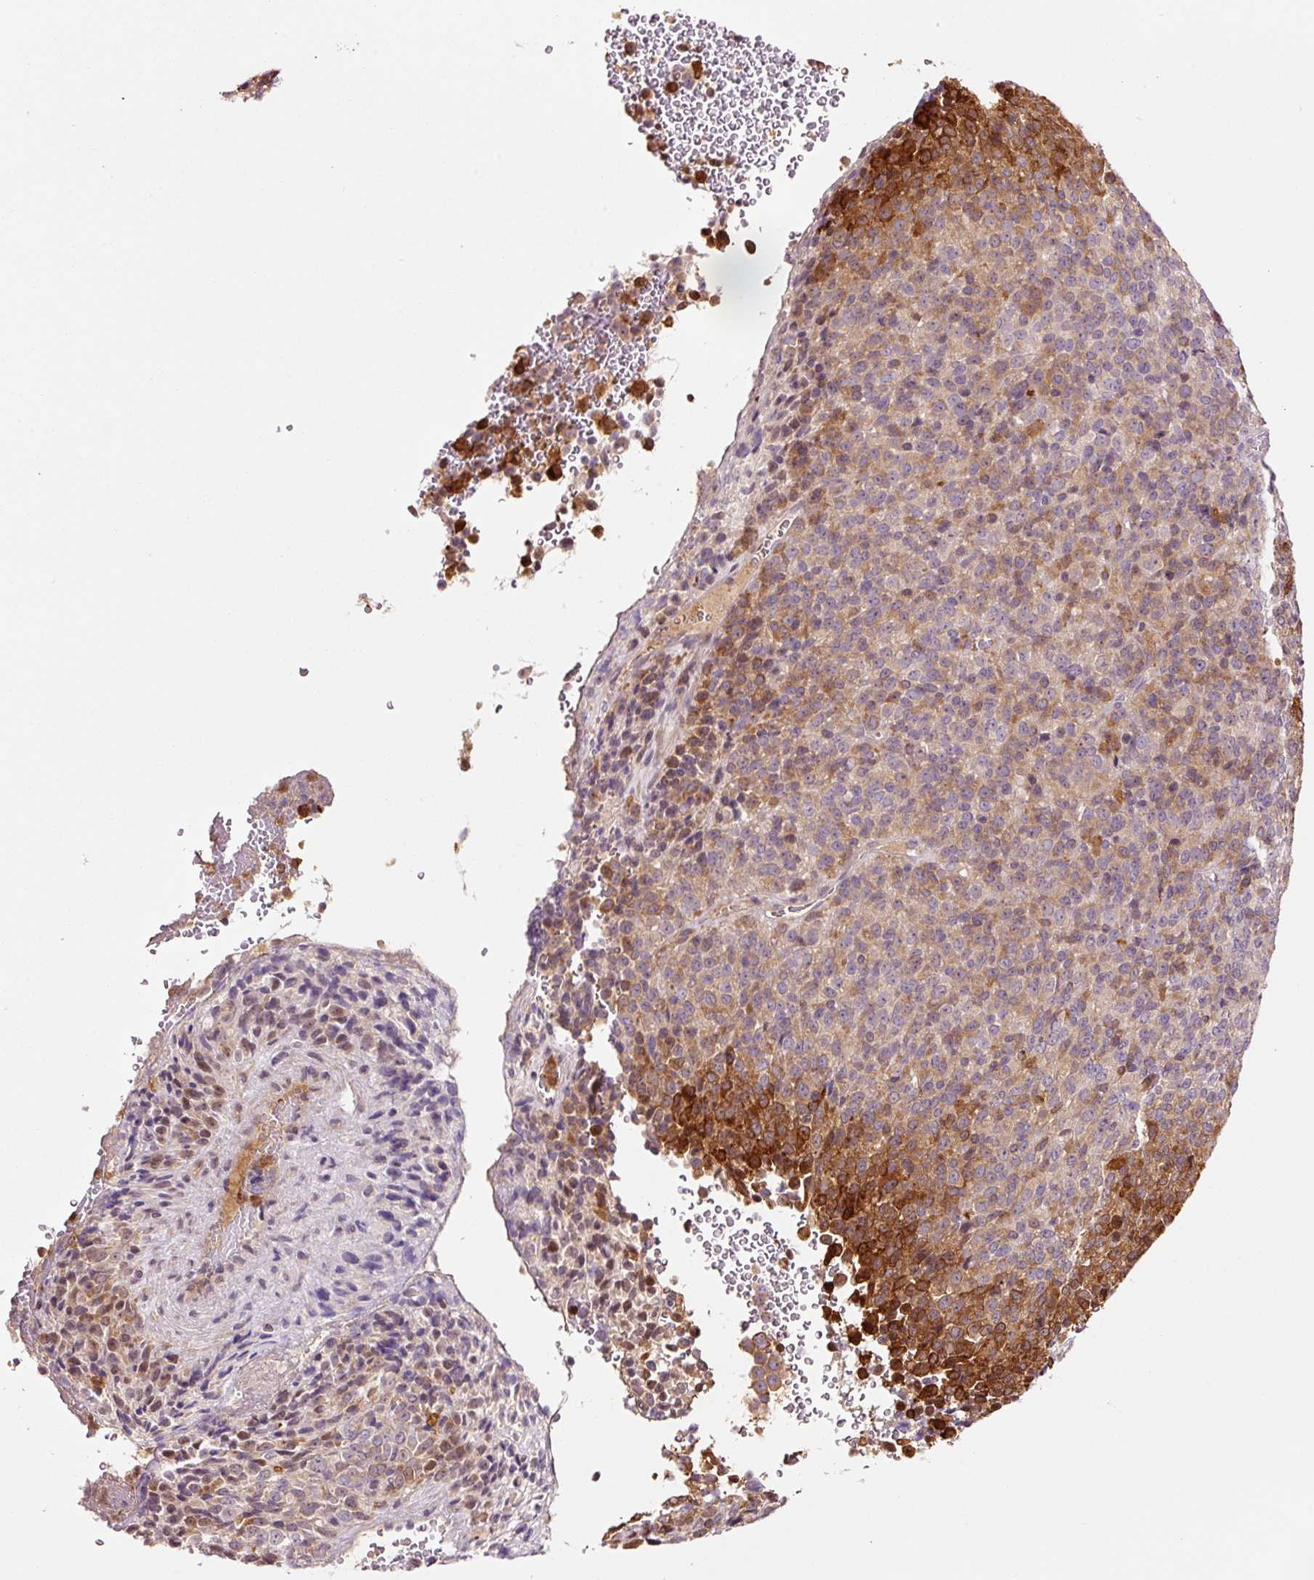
{"staining": {"intensity": "strong", "quantity": "25%-75%", "location": "cytoplasmic/membranous,nuclear"}, "tissue": "melanoma", "cell_type": "Tumor cells", "image_type": "cancer", "snomed": [{"axis": "morphology", "description": "Malignant melanoma, Metastatic site"}, {"axis": "topography", "description": "Brain"}], "caption": "A high amount of strong cytoplasmic/membranous and nuclear staining is present in approximately 25%-75% of tumor cells in malignant melanoma (metastatic site) tissue.", "gene": "FBXL14", "patient": {"sex": "female", "age": 56}}